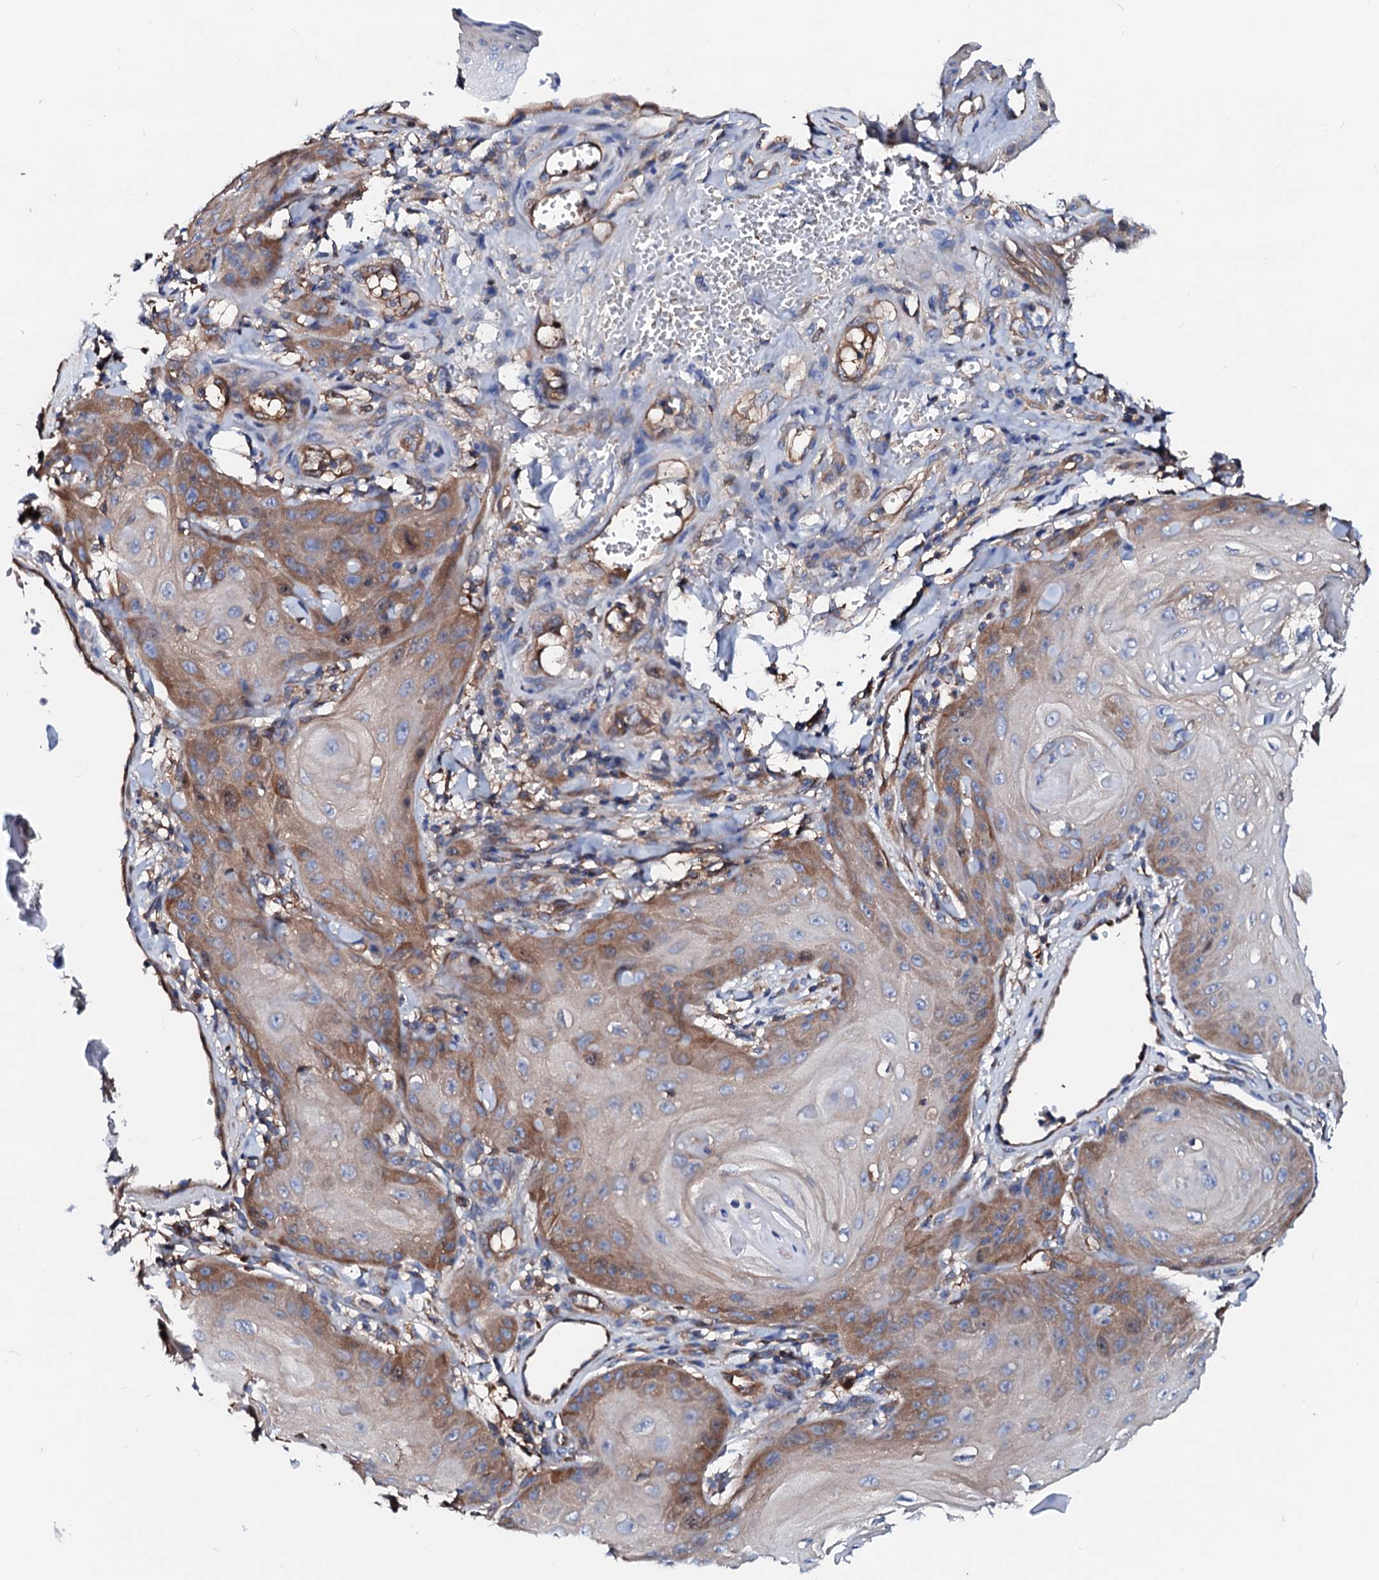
{"staining": {"intensity": "moderate", "quantity": "25%-75%", "location": "cytoplasmic/membranous"}, "tissue": "skin cancer", "cell_type": "Tumor cells", "image_type": "cancer", "snomed": [{"axis": "morphology", "description": "Squamous cell carcinoma, NOS"}, {"axis": "topography", "description": "Skin"}], "caption": "Immunohistochemistry (IHC) micrograph of human skin cancer stained for a protein (brown), which demonstrates medium levels of moderate cytoplasmic/membranous staining in about 25%-75% of tumor cells.", "gene": "CSKMT", "patient": {"sex": "male", "age": 74}}